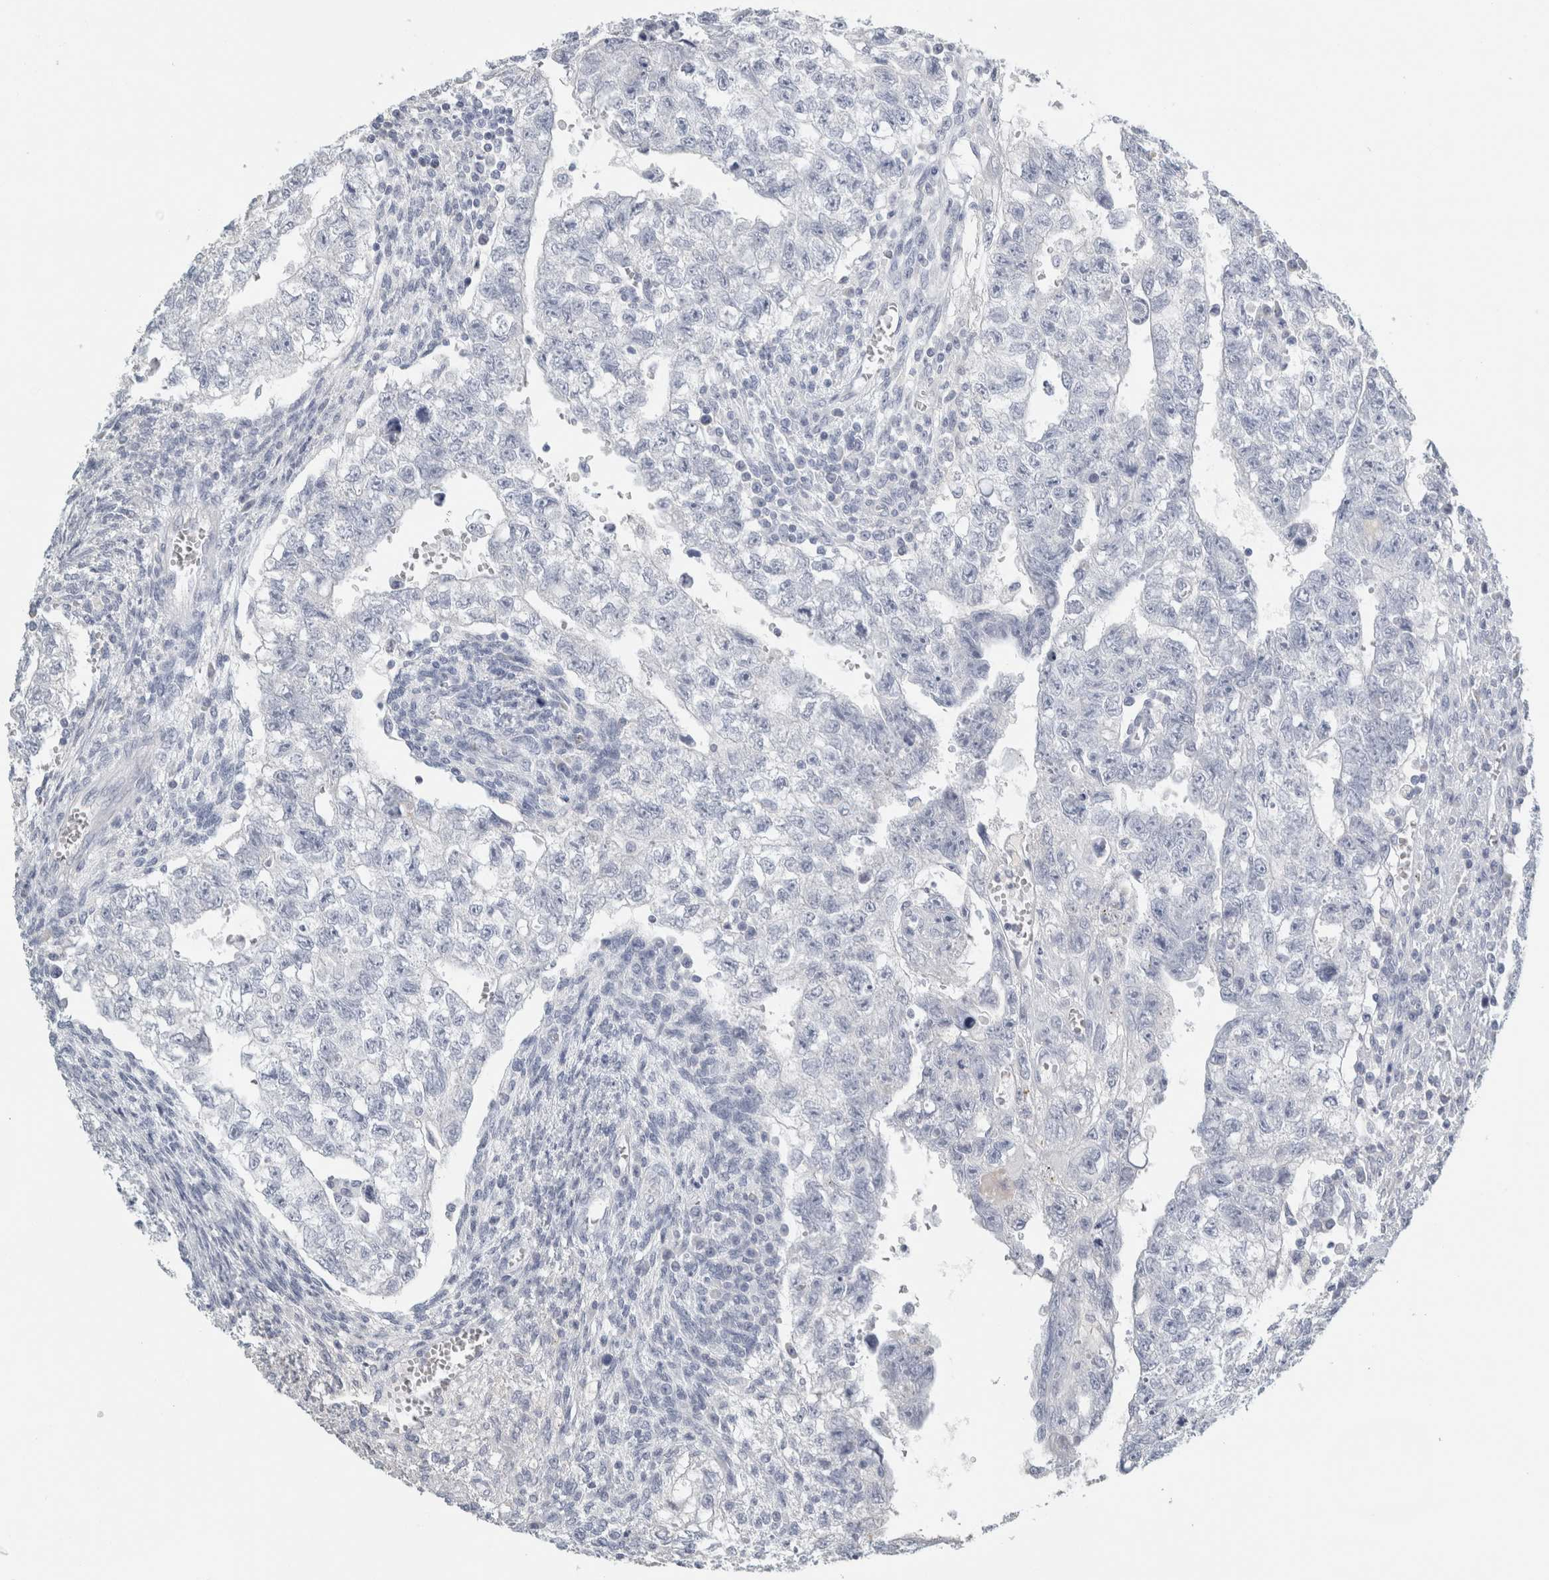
{"staining": {"intensity": "negative", "quantity": "none", "location": "none"}, "tissue": "testis cancer", "cell_type": "Tumor cells", "image_type": "cancer", "snomed": [{"axis": "morphology", "description": "Seminoma, NOS"}, {"axis": "morphology", "description": "Carcinoma, Embryonal, NOS"}, {"axis": "topography", "description": "Testis"}], "caption": "High power microscopy histopathology image of an immunohistochemistry (IHC) micrograph of testis cancer (embryonal carcinoma), revealing no significant positivity in tumor cells. The staining is performed using DAB (3,3'-diaminobenzidine) brown chromogen with nuclei counter-stained in using hematoxylin.", "gene": "TSPAN8", "patient": {"sex": "male", "age": 38}}